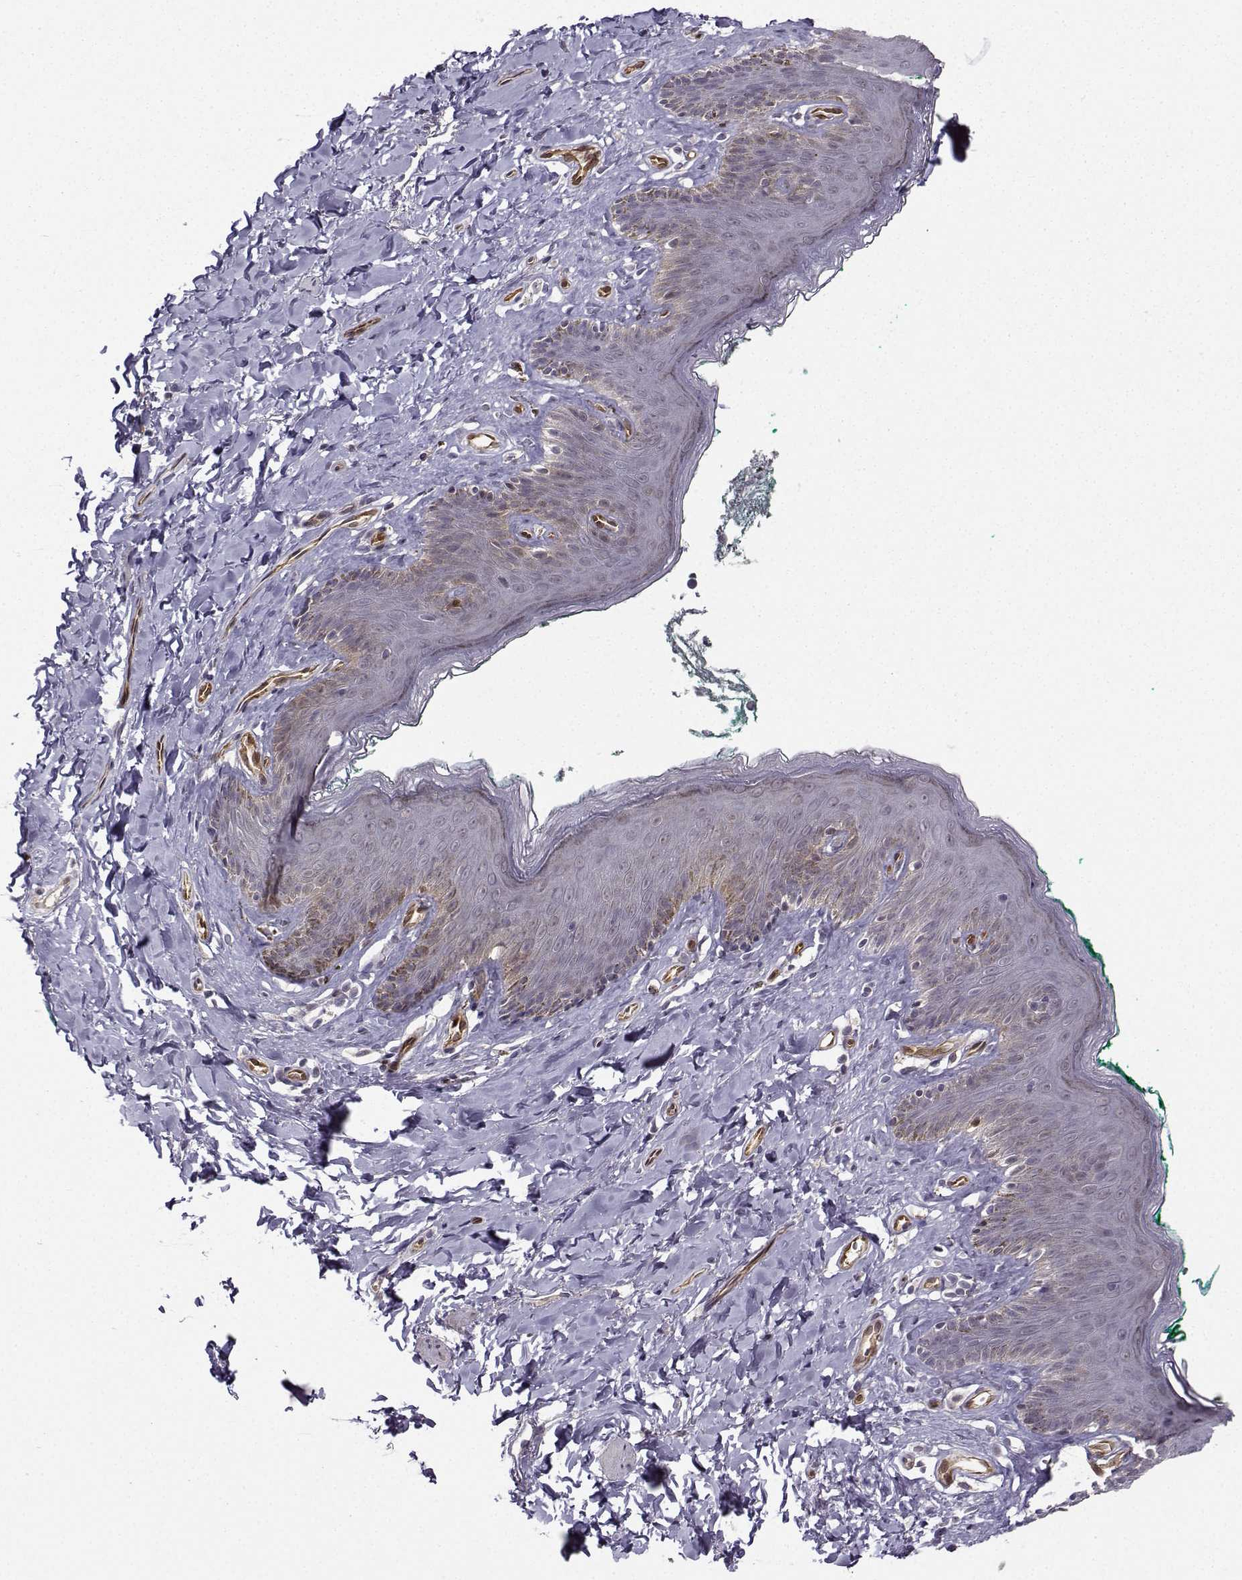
{"staining": {"intensity": "negative", "quantity": "none", "location": "none"}, "tissue": "skin", "cell_type": "Epidermal cells", "image_type": "normal", "snomed": [{"axis": "morphology", "description": "Normal tissue, NOS"}, {"axis": "topography", "description": "Vulva"}], "caption": "This is a micrograph of IHC staining of normal skin, which shows no expression in epidermal cells.", "gene": "NQO1", "patient": {"sex": "female", "age": 66}}